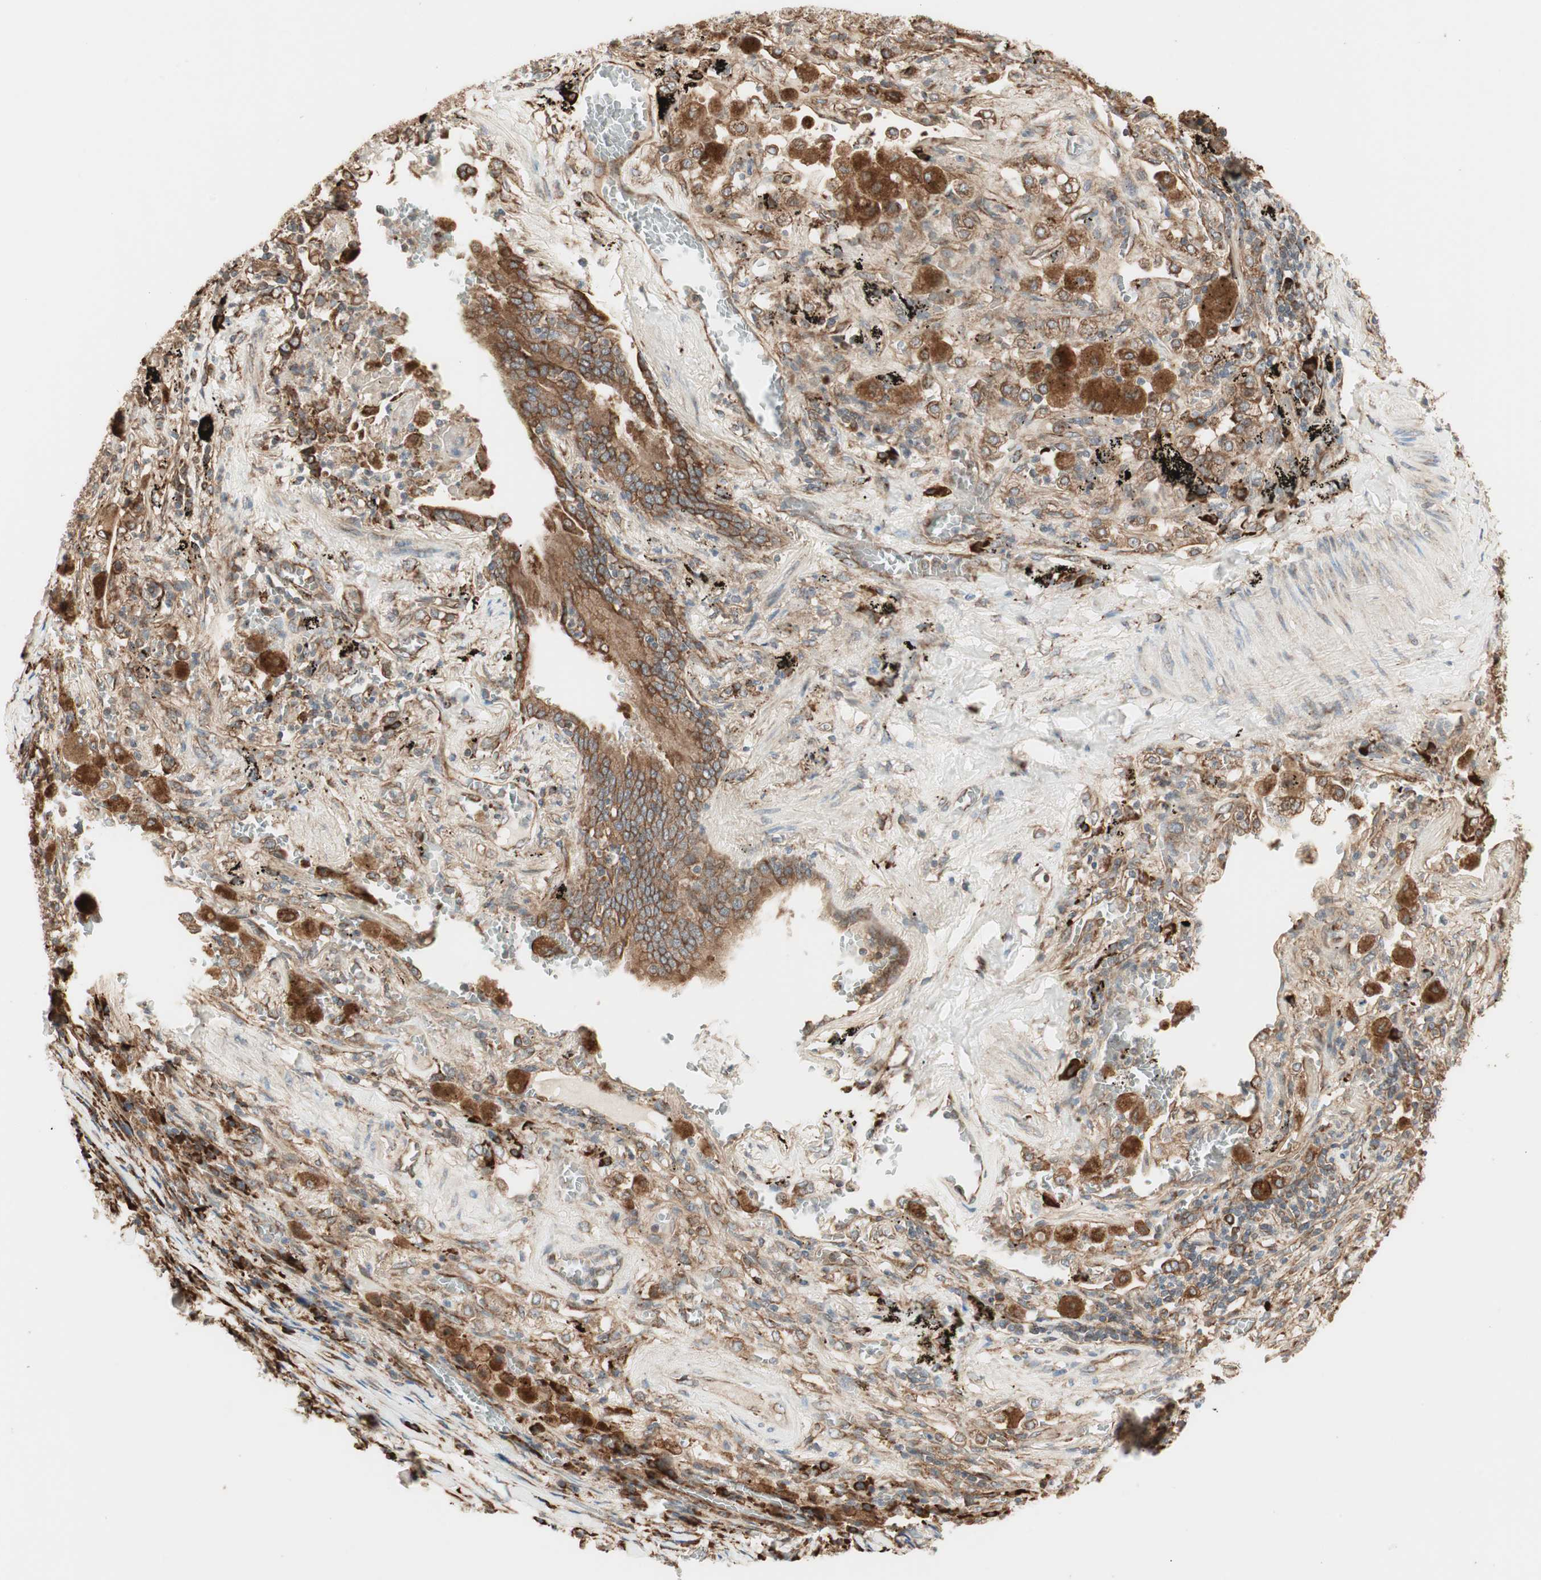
{"staining": {"intensity": "strong", "quantity": ">75%", "location": "cytoplasmic/membranous"}, "tissue": "lung cancer", "cell_type": "Tumor cells", "image_type": "cancer", "snomed": [{"axis": "morphology", "description": "Squamous cell carcinoma, NOS"}, {"axis": "topography", "description": "Lung"}], "caption": "Immunohistochemistry (IHC) photomicrograph of lung squamous cell carcinoma stained for a protein (brown), which demonstrates high levels of strong cytoplasmic/membranous positivity in about >75% of tumor cells.", "gene": "P4HA1", "patient": {"sex": "male", "age": 57}}